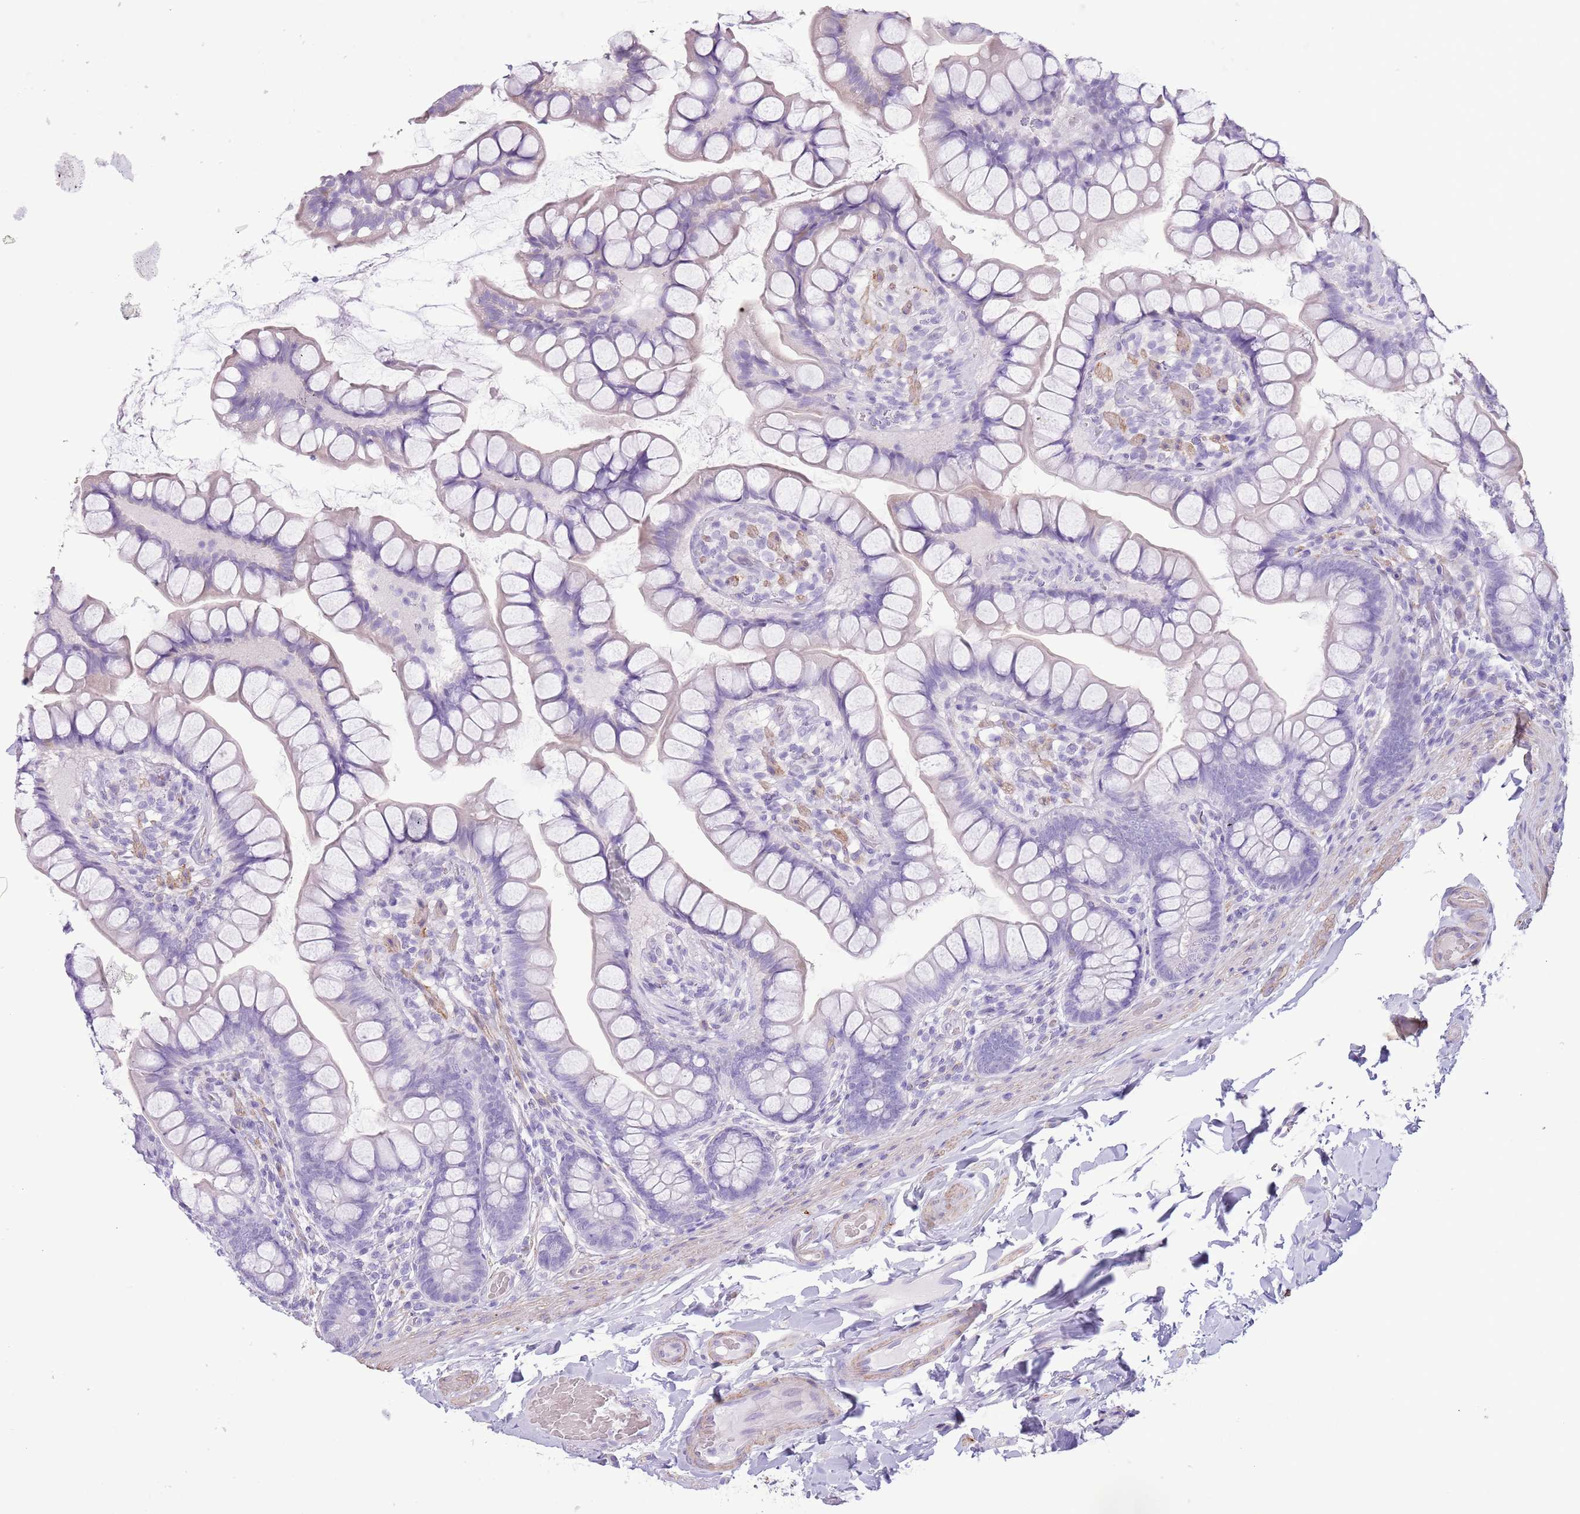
{"staining": {"intensity": "negative", "quantity": "none", "location": "none"}, "tissue": "small intestine", "cell_type": "Glandular cells", "image_type": "normal", "snomed": [{"axis": "morphology", "description": "Normal tissue, NOS"}, {"axis": "topography", "description": "Small intestine"}], "caption": "The immunohistochemistry histopathology image has no significant staining in glandular cells of small intestine.", "gene": "SLC7A14", "patient": {"sex": "male", "age": 70}}